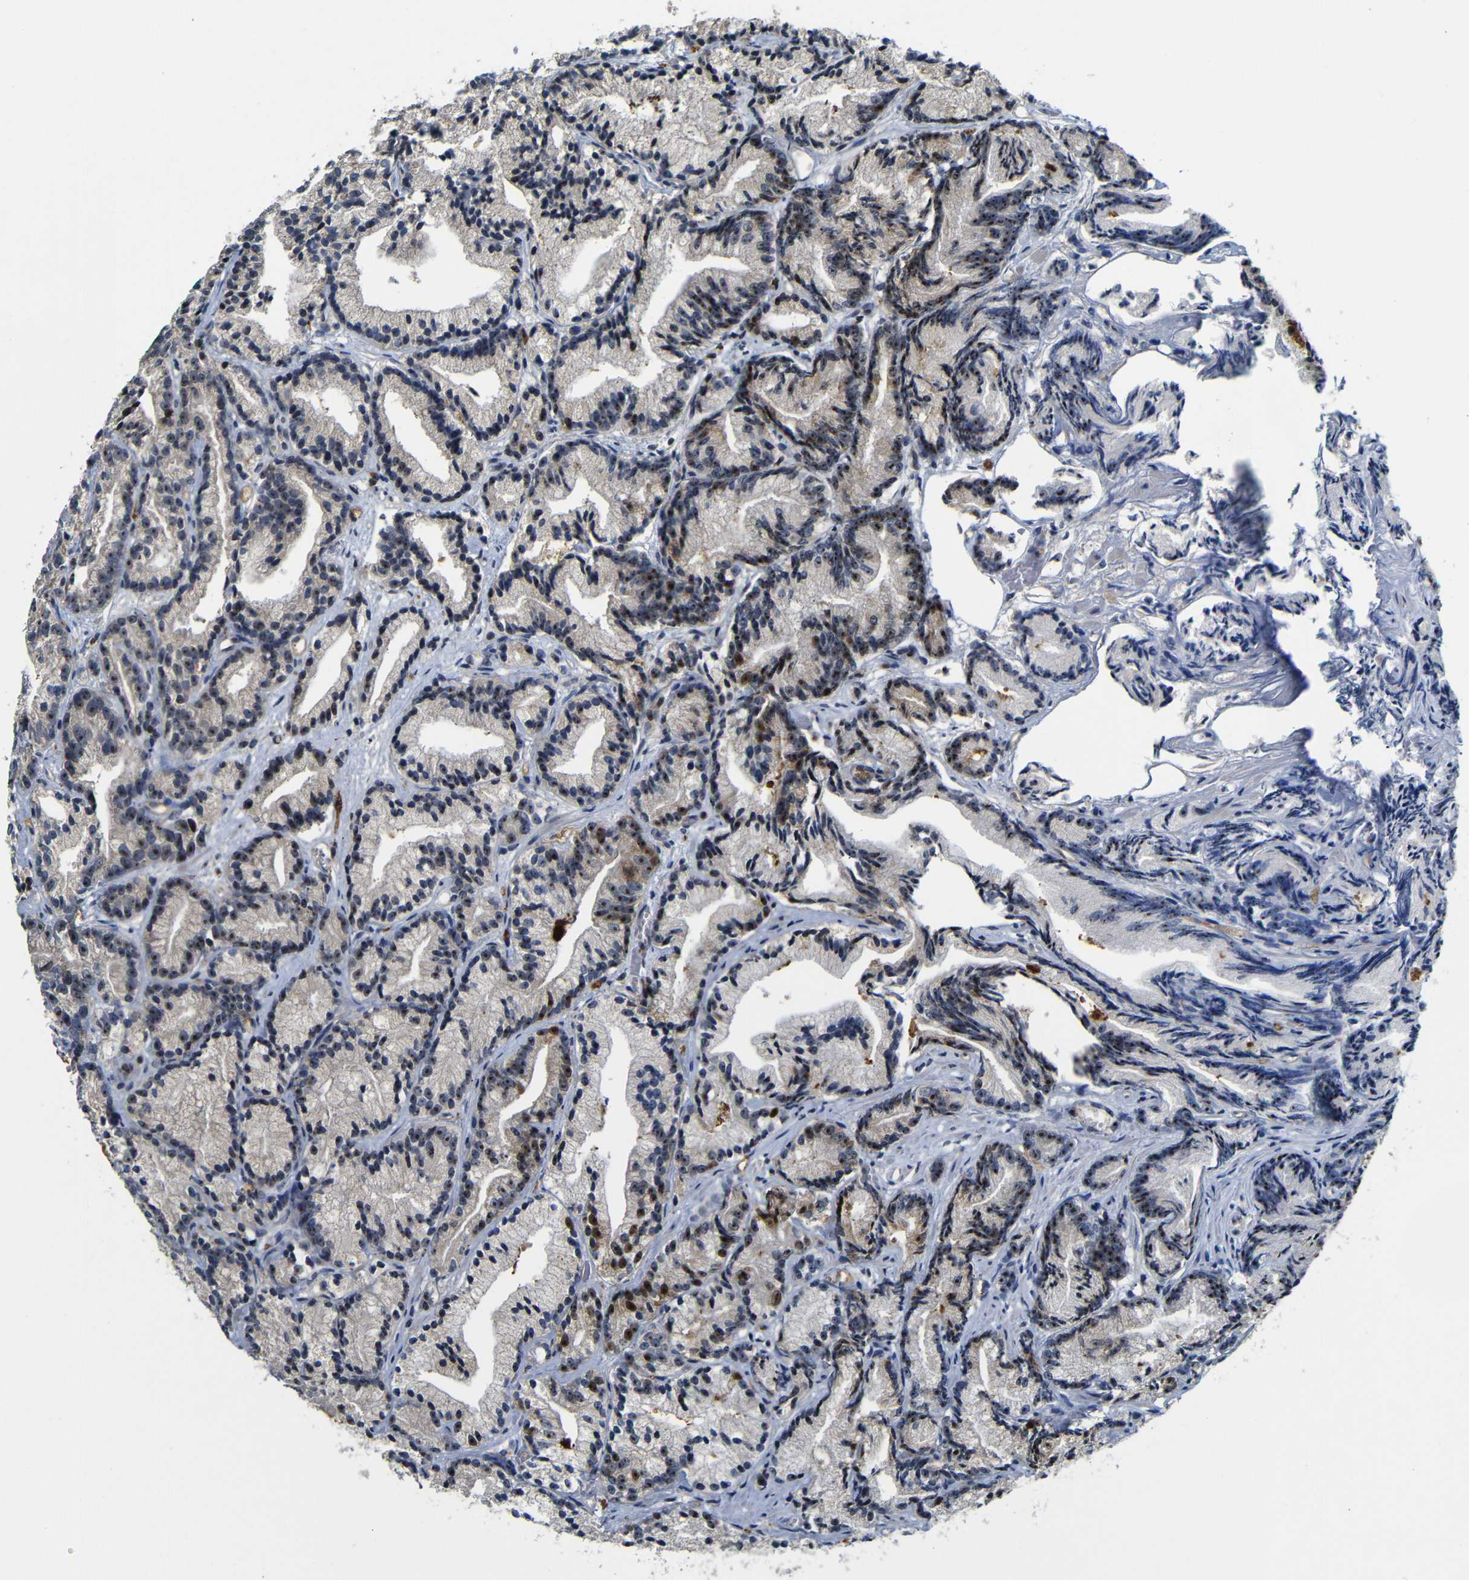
{"staining": {"intensity": "strong", "quantity": ">75%", "location": "nuclear"}, "tissue": "prostate cancer", "cell_type": "Tumor cells", "image_type": "cancer", "snomed": [{"axis": "morphology", "description": "Adenocarcinoma, Low grade"}, {"axis": "topography", "description": "Prostate"}], "caption": "Immunohistochemical staining of human prostate cancer (adenocarcinoma (low-grade)) shows high levels of strong nuclear protein positivity in about >75% of tumor cells. The staining is performed using DAB (3,3'-diaminobenzidine) brown chromogen to label protein expression. The nuclei are counter-stained blue using hematoxylin.", "gene": "MYC", "patient": {"sex": "male", "age": 89}}